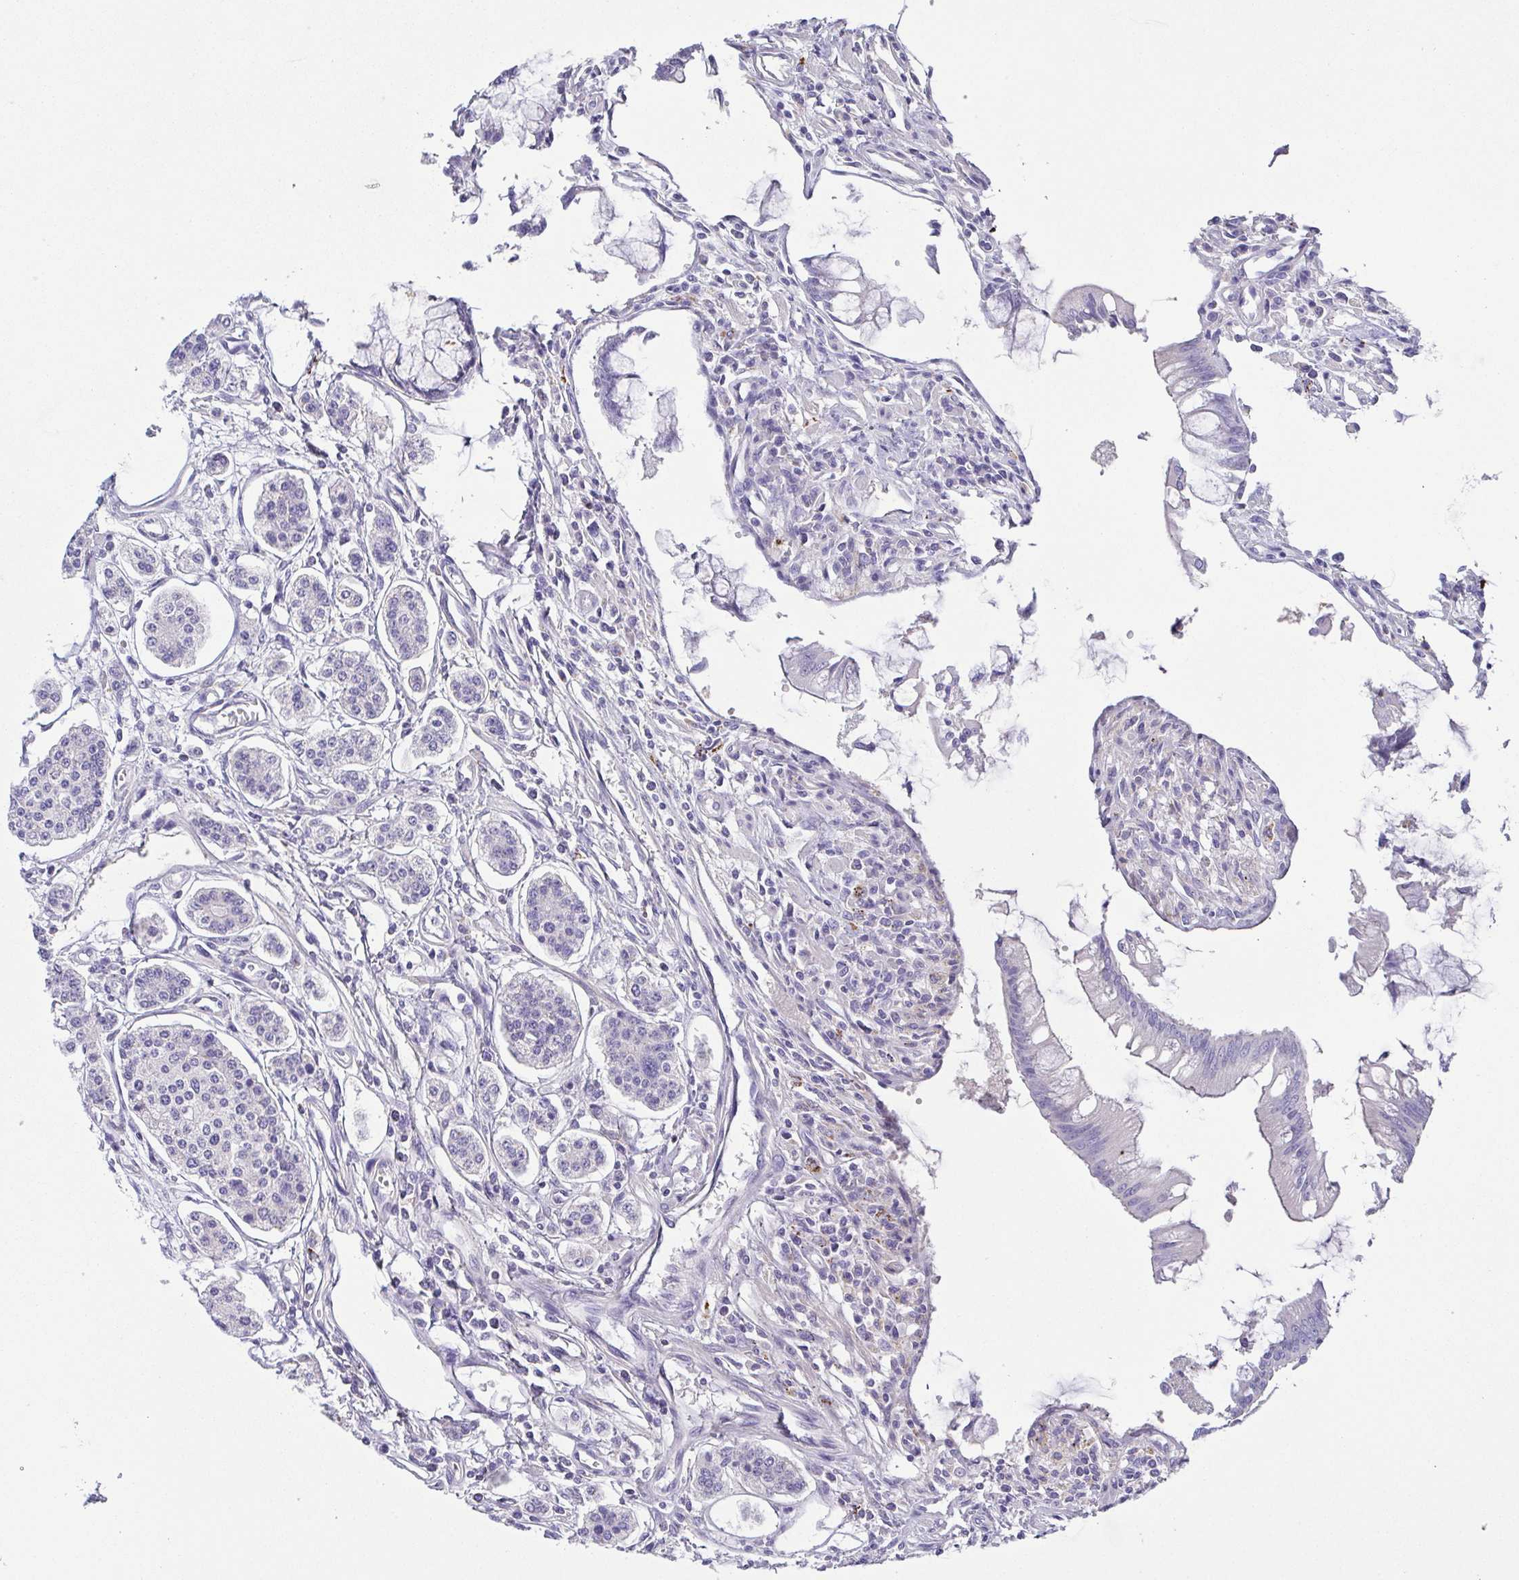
{"staining": {"intensity": "negative", "quantity": "none", "location": "none"}, "tissue": "carcinoid", "cell_type": "Tumor cells", "image_type": "cancer", "snomed": [{"axis": "morphology", "description": "Carcinoid, malignant, NOS"}, {"axis": "topography", "description": "Small intestine"}], "caption": "IHC of carcinoid (malignant) demonstrates no expression in tumor cells.", "gene": "PKDREJ", "patient": {"sex": "female", "age": 65}}